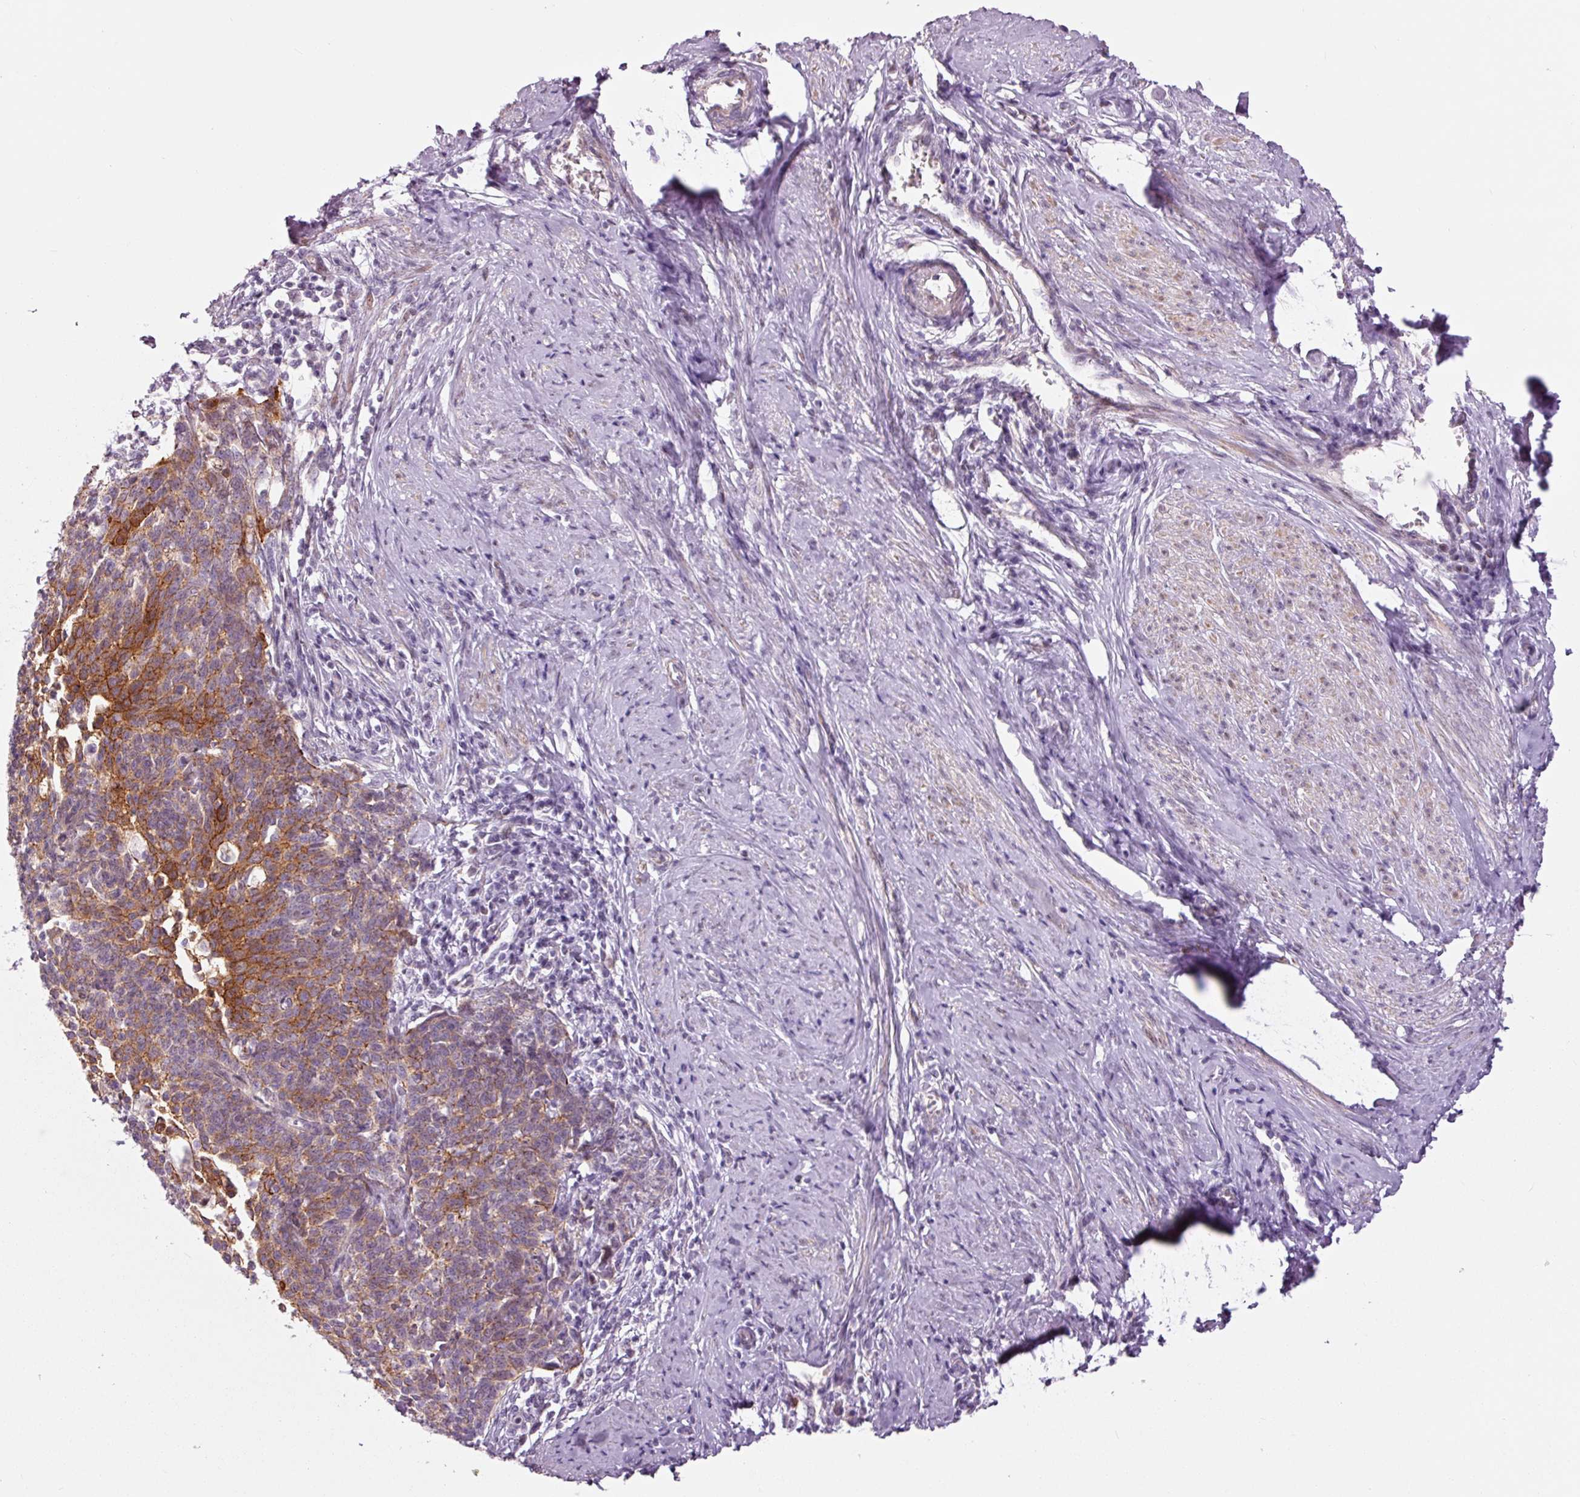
{"staining": {"intensity": "moderate", "quantity": "25%-75%", "location": "cytoplasmic/membranous"}, "tissue": "cervical cancer", "cell_type": "Tumor cells", "image_type": "cancer", "snomed": [{"axis": "morphology", "description": "Squamous cell carcinoma, NOS"}, {"axis": "topography", "description": "Cervix"}], "caption": "Cervical cancer (squamous cell carcinoma) was stained to show a protein in brown. There is medium levels of moderate cytoplasmic/membranous staining in approximately 25%-75% of tumor cells.", "gene": "DAPP1", "patient": {"sex": "female", "age": 39}}